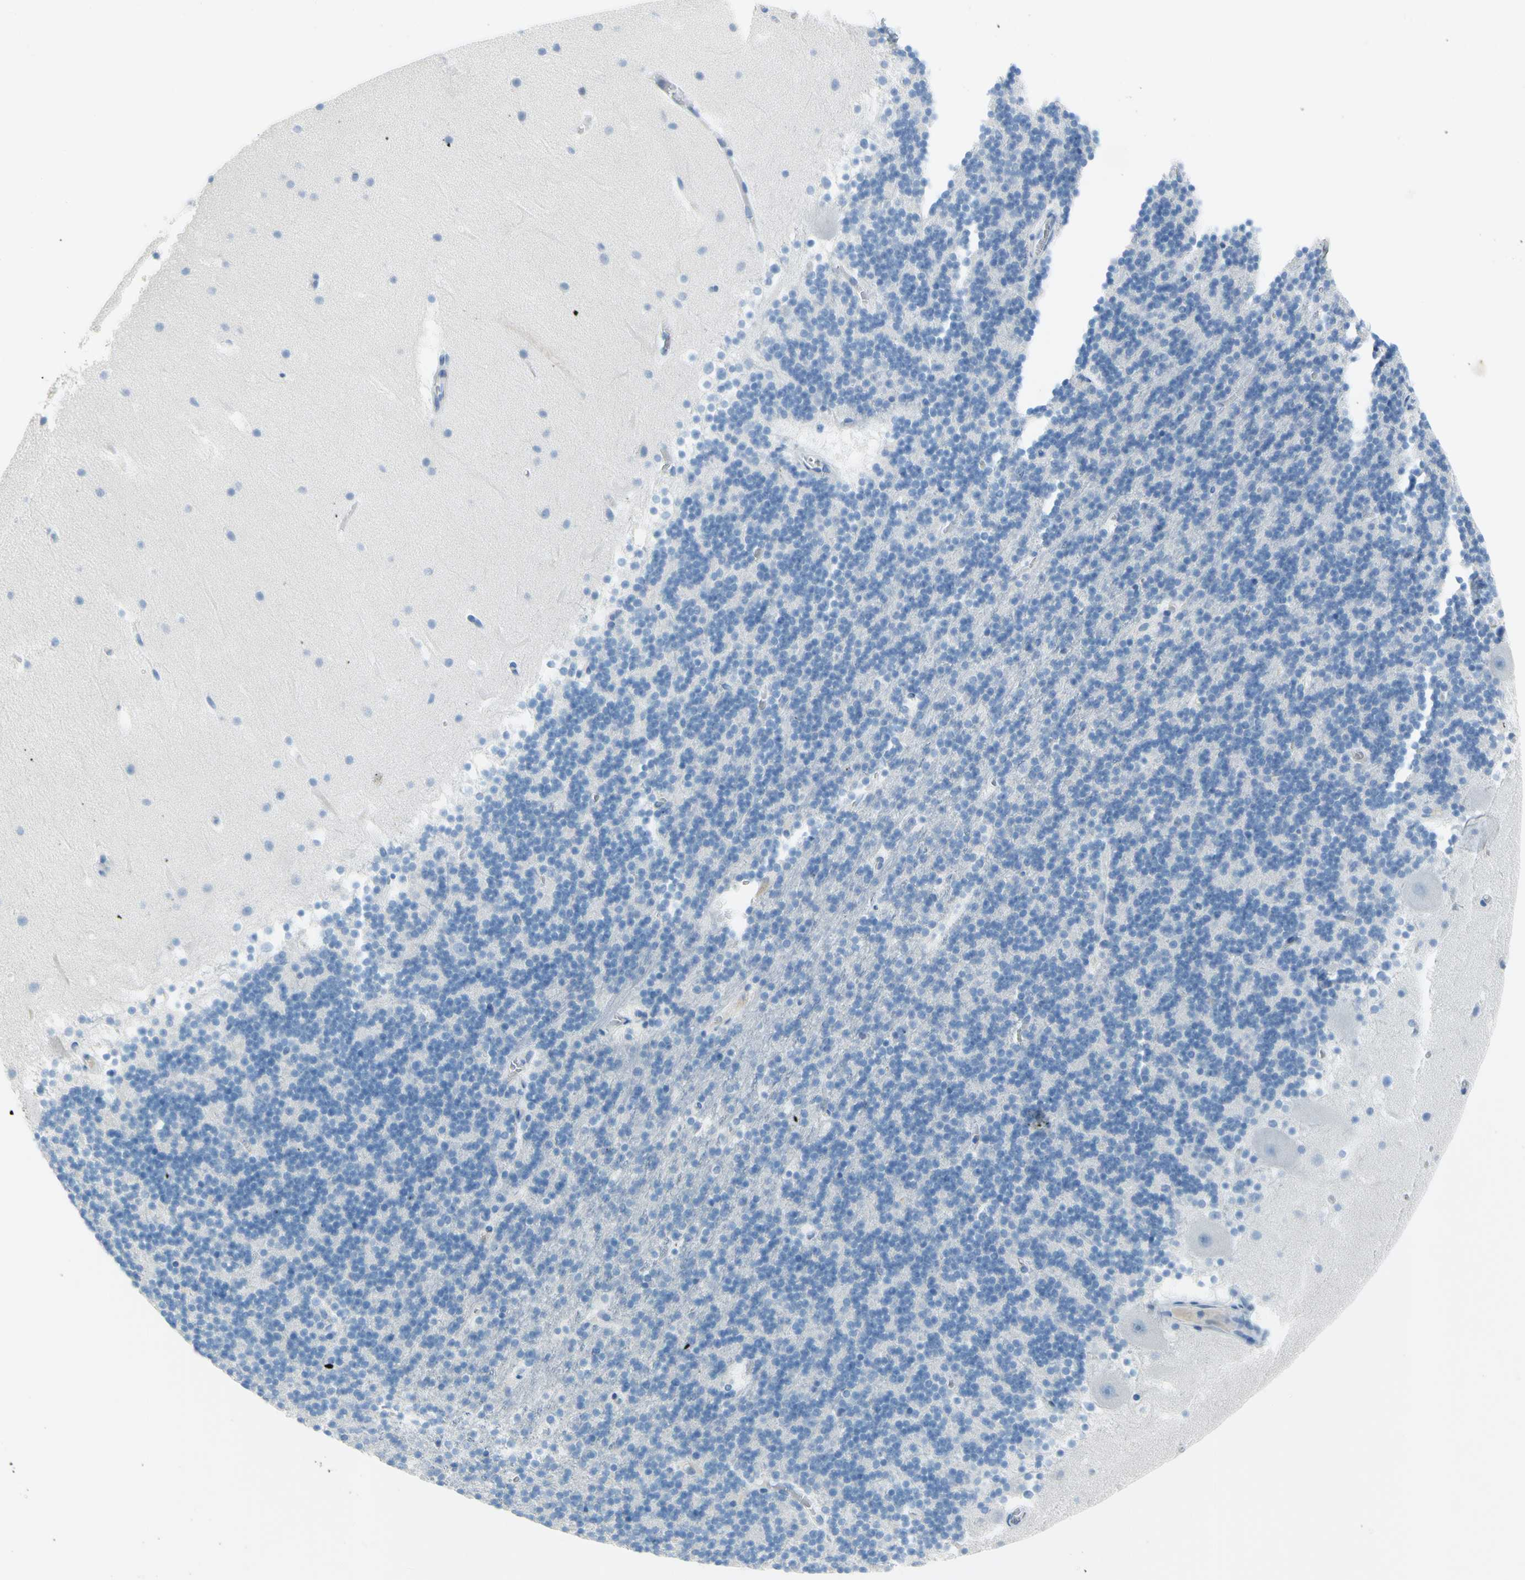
{"staining": {"intensity": "negative", "quantity": "none", "location": "none"}, "tissue": "cerebellum", "cell_type": "Cells in granular layer", "image_type": "normal", "snomed": [{"axis": "morphology", "description": "Normal tissue, NOS"}, {"axis": "topography", "description": "Cerebellum"}], "caption": "DAB (3,3'-diaminobenzidine) immunohistochemical staining of normal cerebellum displays no significant staining in cells in granular layer. (DAB (3,3'-diaminobenzidine) immunohistochemistry with hematoxylin counter stain).", "gene": "DCT", "patient": {"sex": "male", "age": 45}}